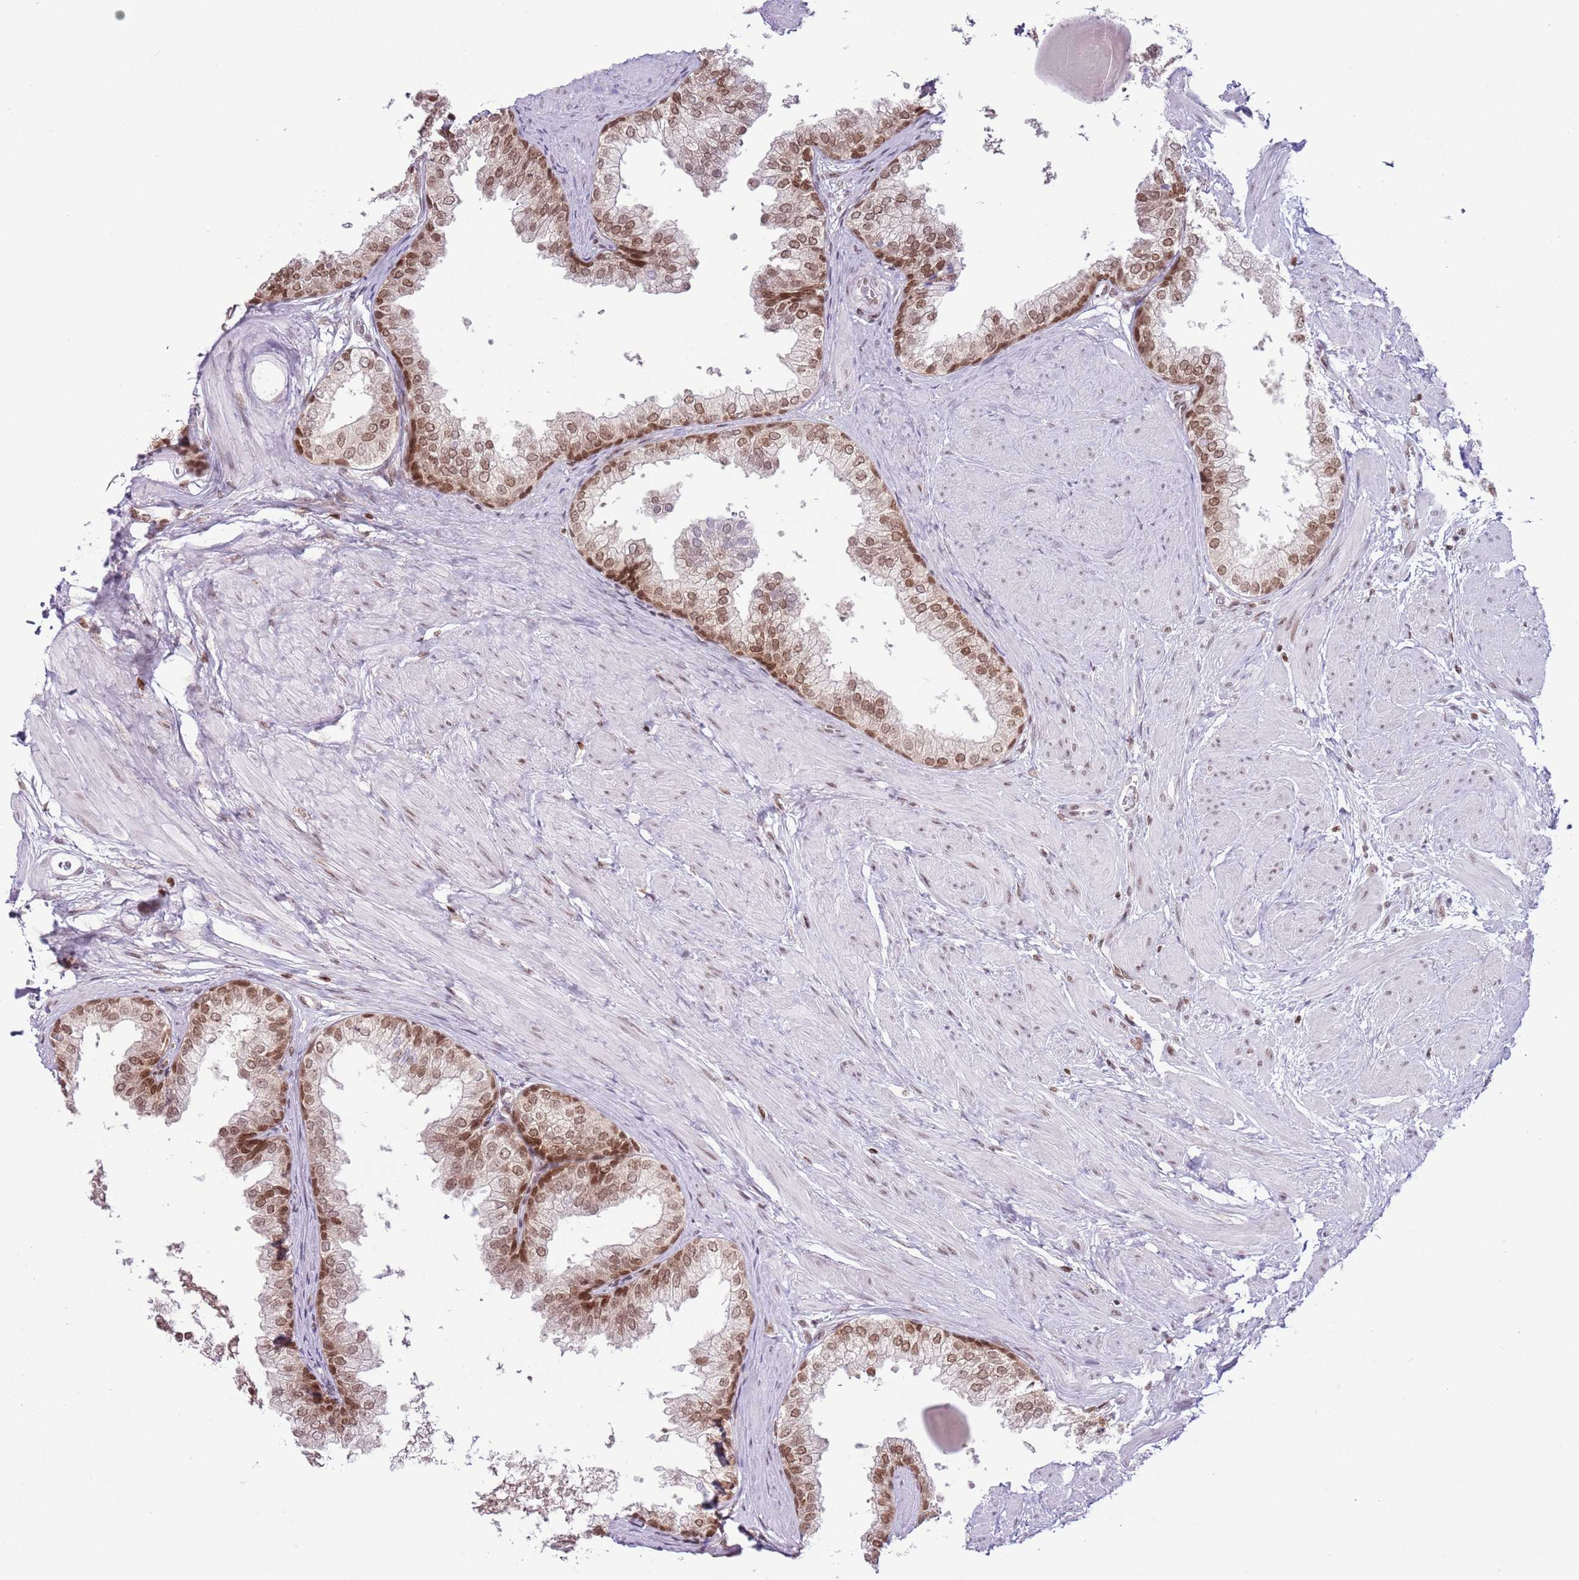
{"staining": {"intensity": "moderate", "quantity": "25%-75%", "location": "nuclear"}, "tissue": "prostate", "cell_type": "Glandular cells", "image_type": "normal", "snomed": [{"axis": "morphology", "description": "Normal tissue, NOS"}, {"axis": "topography", "description": "Prostate"}], "caption": "Moderate nuclear expression for a protein is present in about 25%-75% of glandular cells of unremarkable prostate using immunohistochemistry.", "gene": "SELENOH", "patient": {"sex": "male", "age": 48}}